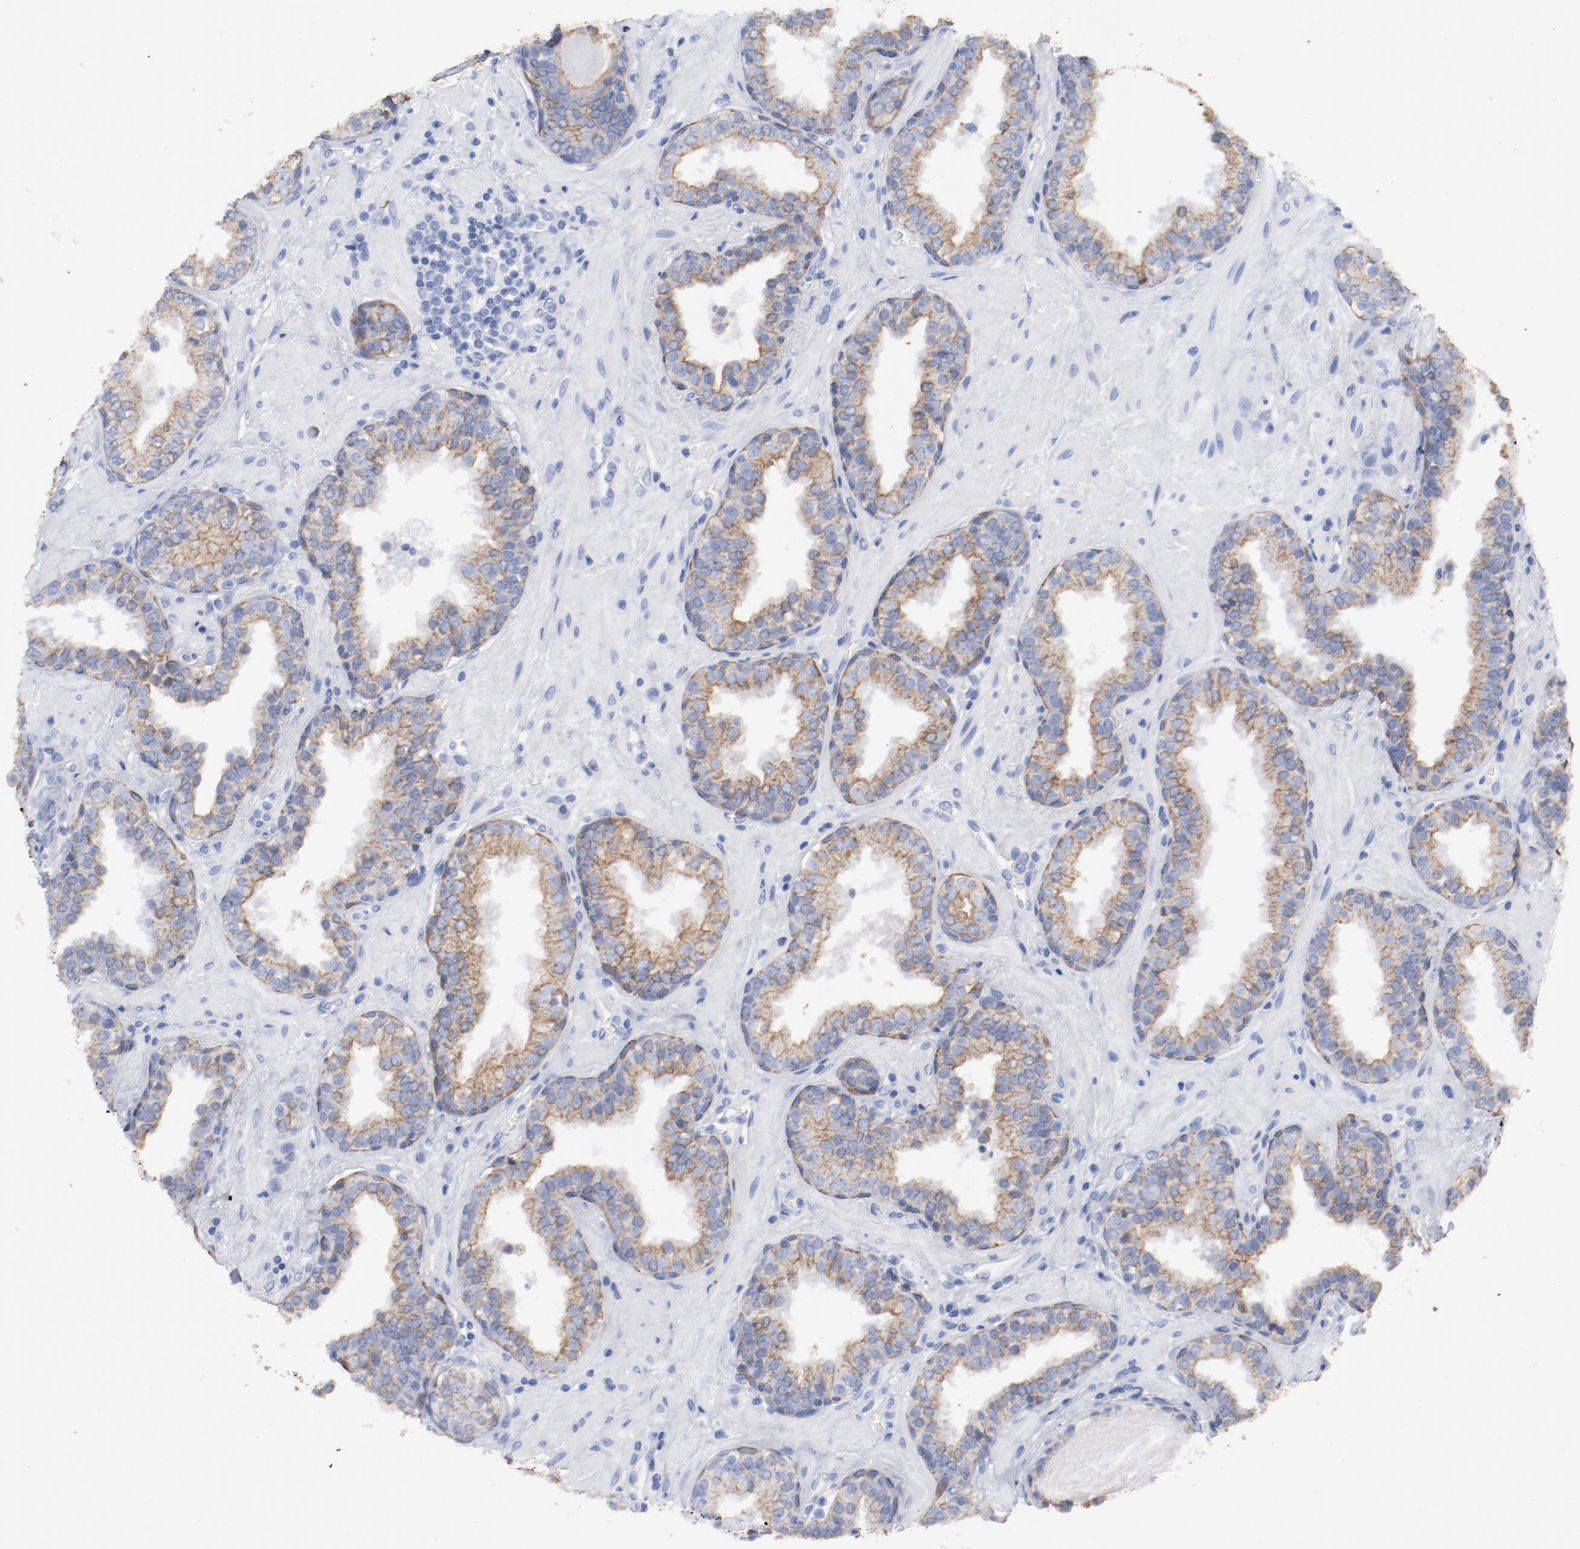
{"staining": {"intensity": "moderate", "quantity": ">75%", "location": "cytoplasmic/membranous"}, "tissue": "prostate", "cell_type": "Glandular cells", "image_type": "normal", "snomed": [{"axis": "morphology", "description": "Normal tissue, NOS"}, {"axis": "topography", "description": "Prostate"}], "caption": "This photomicrograph reveals IHC staining of unremarkable human prostate, with medium moderate cytoplasmic/membranous positivity in approximately >75% of glandular cells.", "gene": "TSPAN6", "patient": {"sex": "male", "age": 51}}